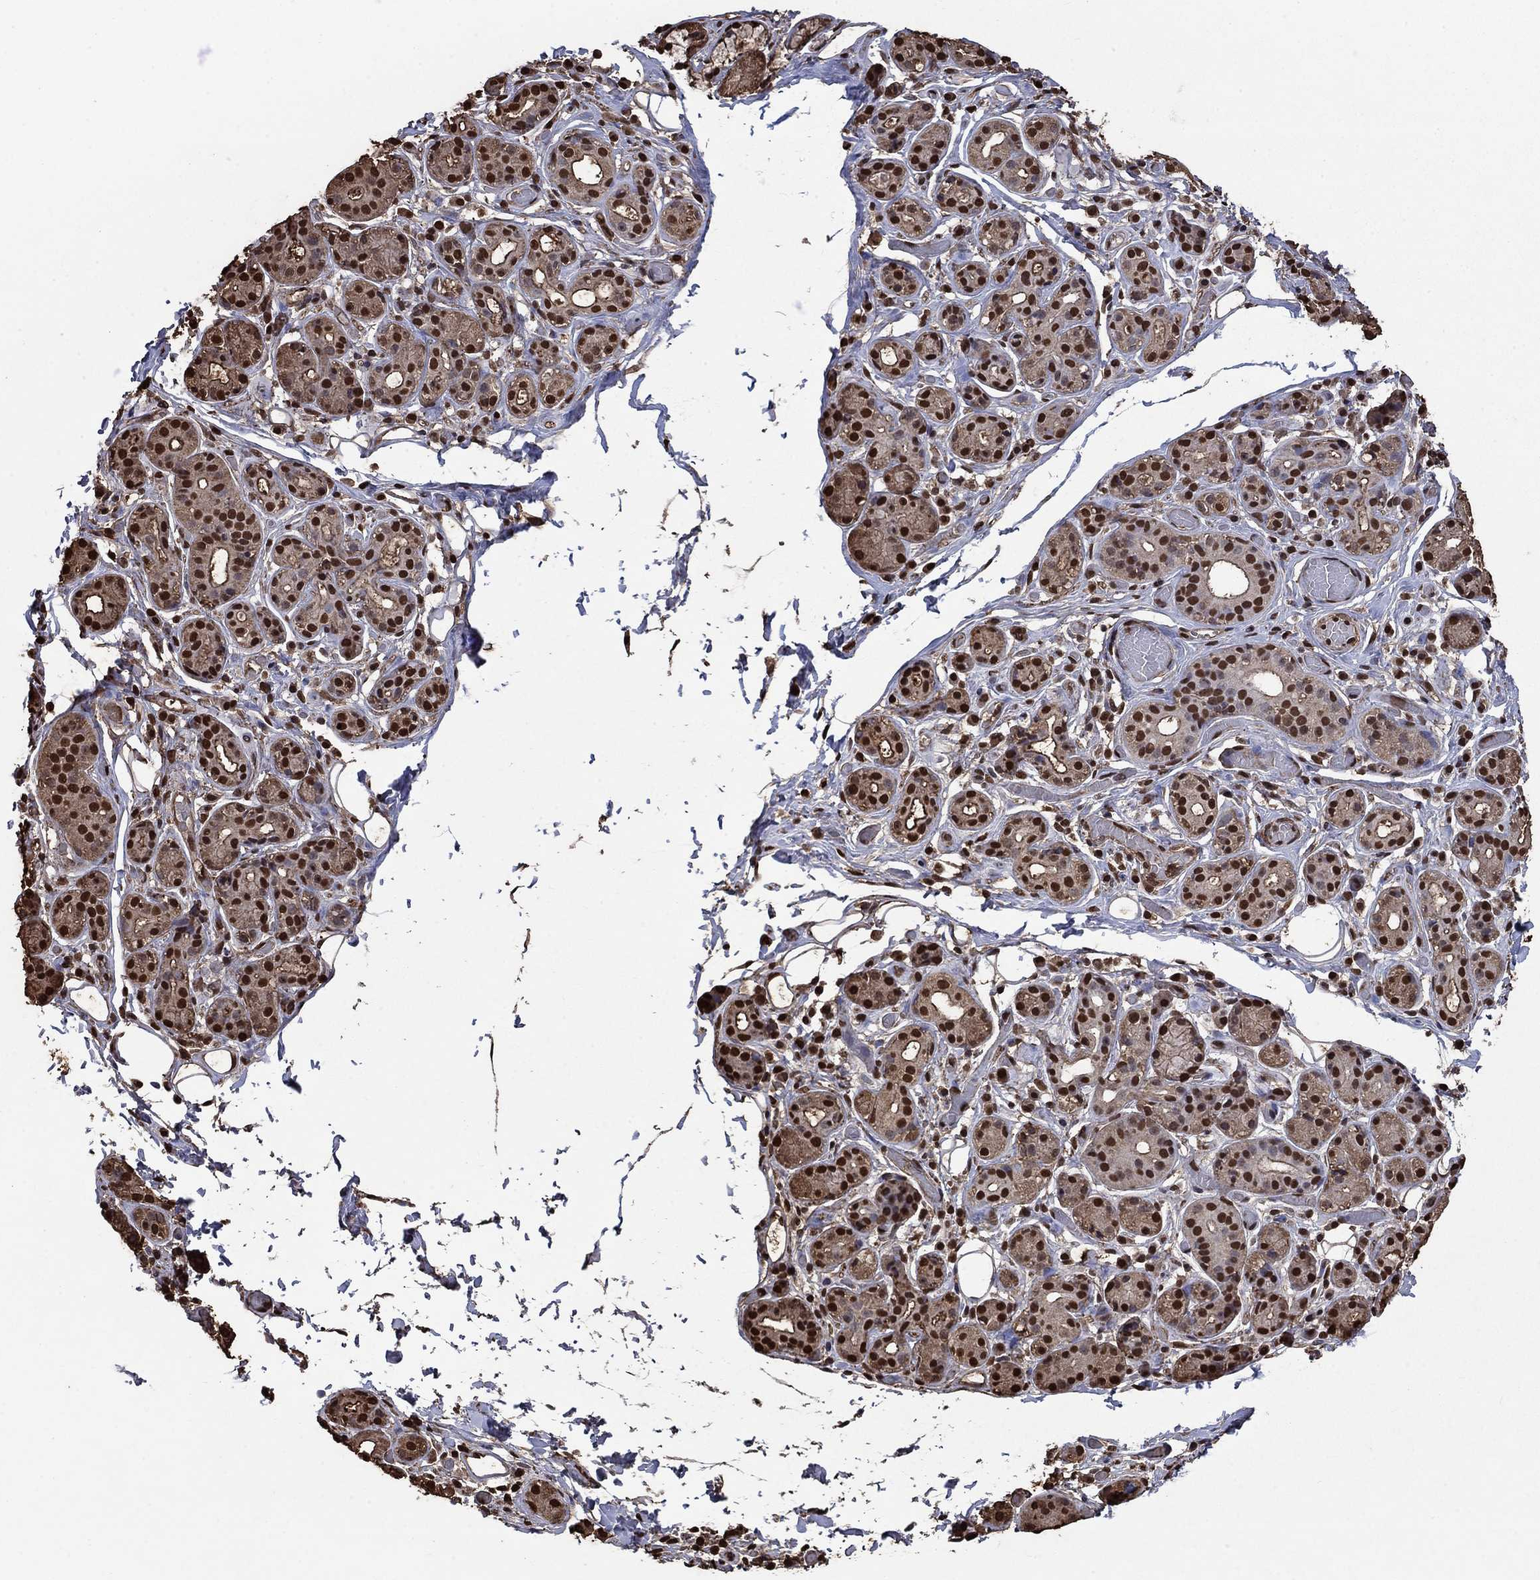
{"staining": {"intensity": "strong", "quantity": ">75%", "location": "nuclear"}, "tissue": "salivary gland", "cell_type": "Glandular cells", "image_type": "normal", "snomed": [{"axis": "morphology", "description": "Normal tissue, NOS"}, {"axis": "topography", "description": "Salivary gland"}, {"axis": "topography", "description": "Peripheral nerve tissue"}], "caption": "Strong nuclear protein staining is present in approximately >75% of glandular cells in salivary gland. (DAB (3,3'-diaminobenzidine) IHC, brown staining for protein, blue staining for nuclei).", "gene": "GAPDH", "patient": {"sex": "male", "age": 71}}